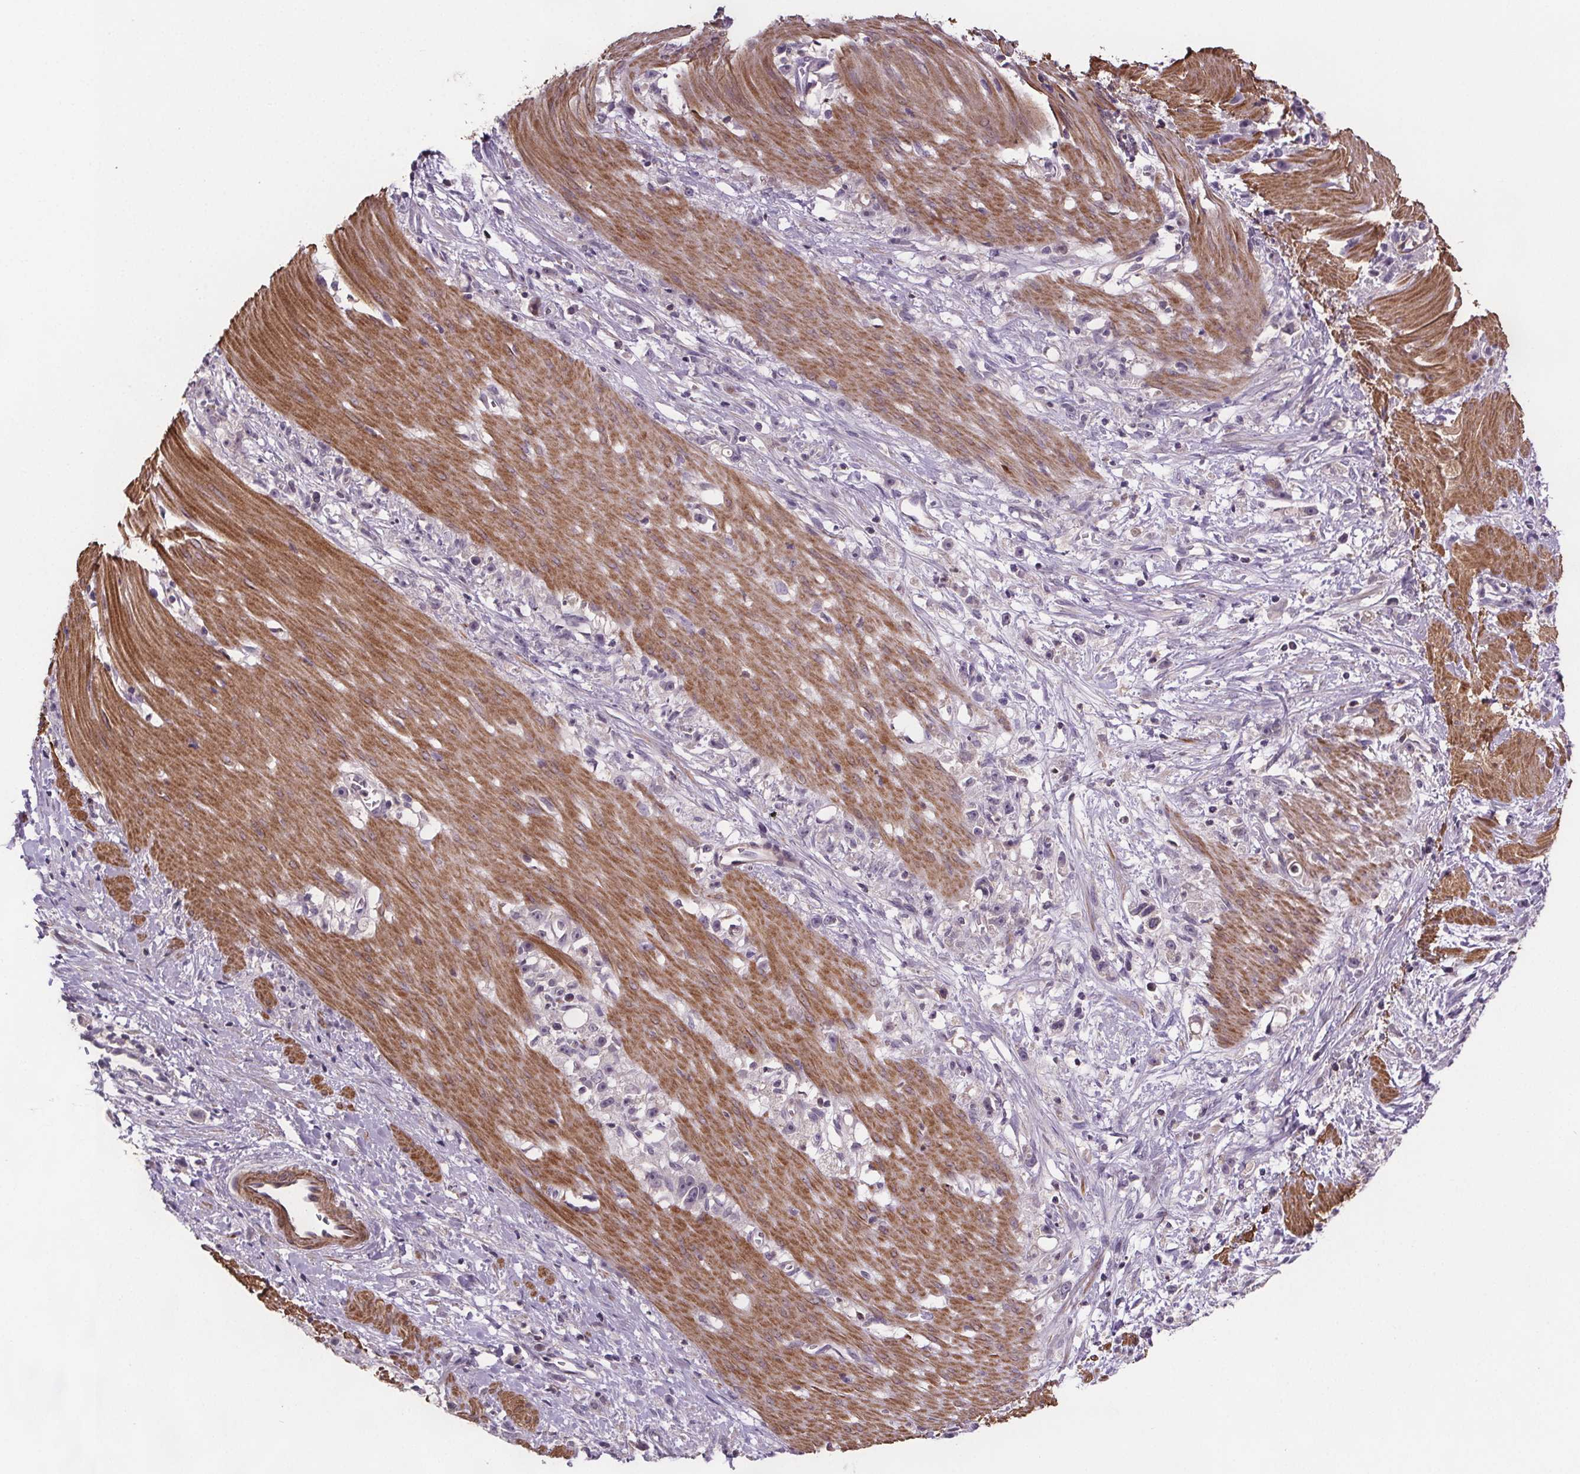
{"staining": {"intensity": "negative", "quantity": "none", "location": "none"}, "tissue": "stomach cancer", "cell_type": "Tumor cells", "image_type": "cancer", "snomed": [{"axis": "morphology", "description": "Adenocarcinoma, NOS"}, {"axis": "topography", "description": "Stomach"}], "caption": "This is an immunohistochemistry (IHC) photomicrograph of stomach cancer (adenocarcinoma). There is no positivity in tumor cells.", "gene": "CLN3", "patient": {"sex": "female", "age": 59}}